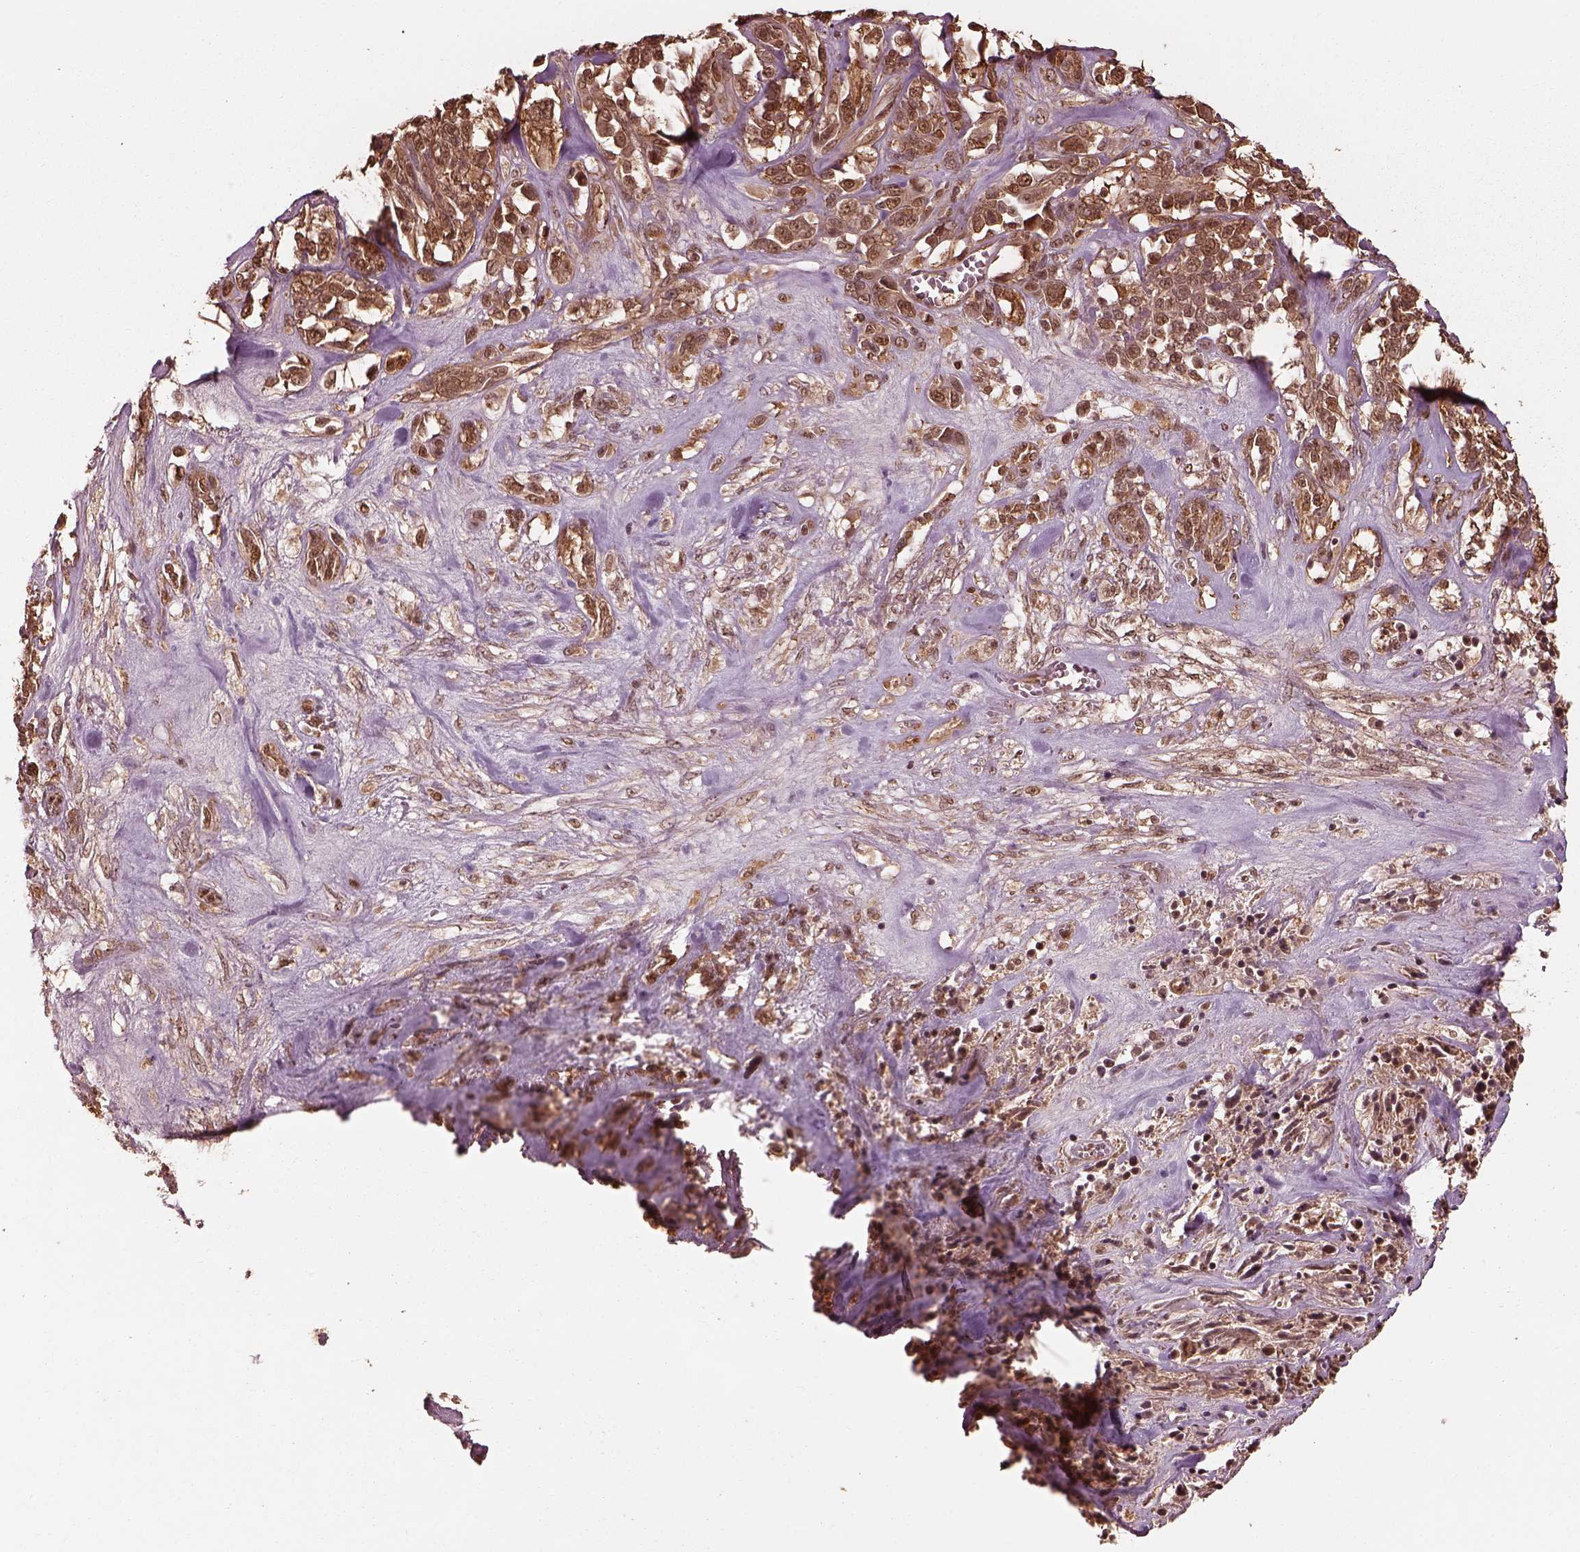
{"staining": {"intensity": "moderate", "quantity": "25%-75%", "location": "cytoplasmic/membranous,nuclear"}, "tissue": "melanoma", "cell_type": "Tumor cells", "image_type": "cancer", "snomed": [{"axis": "morphology", "description": "Malignant melanoma, NOS"}, {"axis": "topography", "description": "Skin"}], "caption": "This is an image of IHC staining of melanoma, which shows moderate staining in the cytoplasmic/membranous and nuclear of tumor cells.", "gene": "PSMC5", "patient": {"sex": "female", "age": 91}}